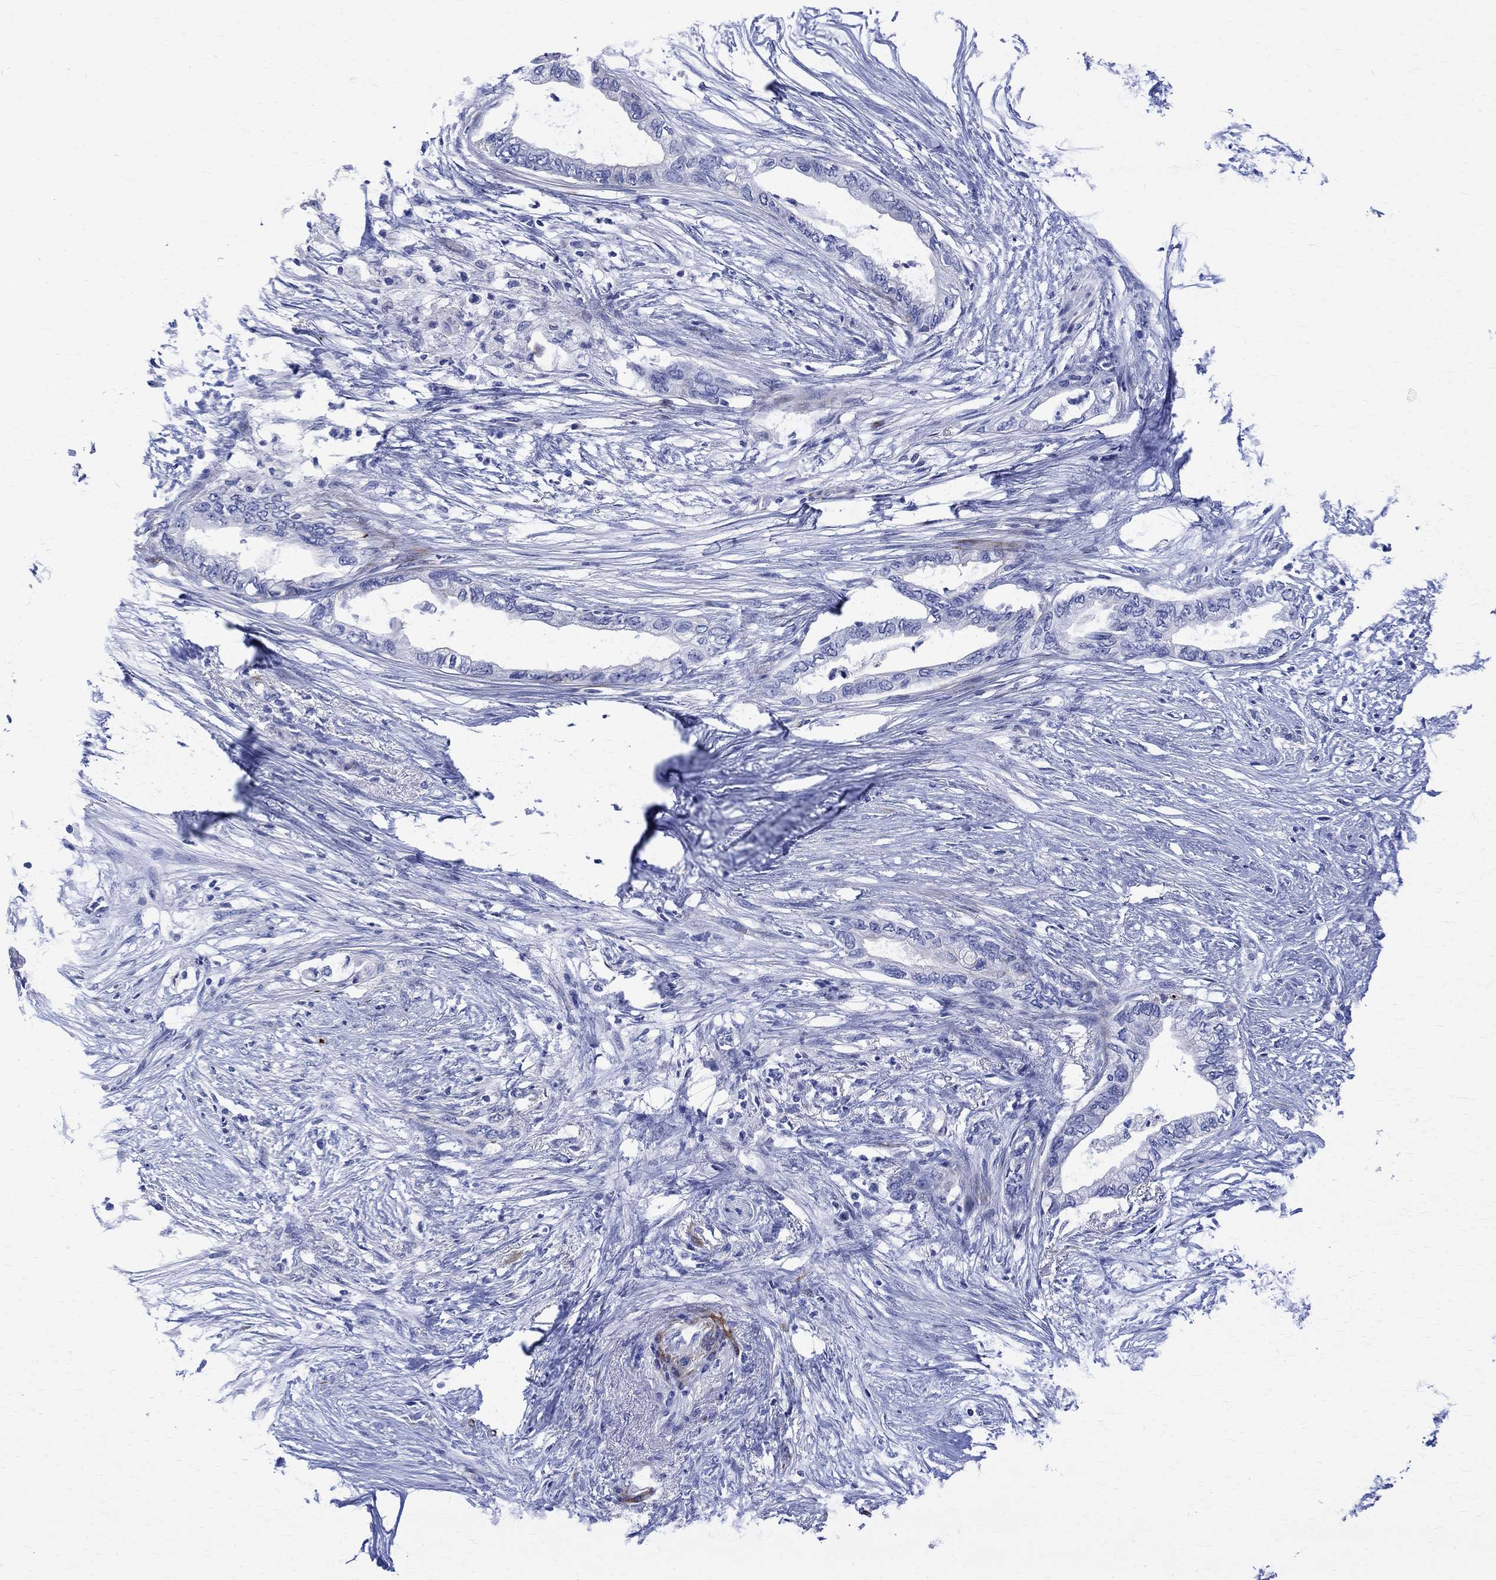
{"staining": {"intensity": "negative", "quantity": "none", "location": "none"}, "tissue": "pancreatic cancer", "cell_type": "Tumor cells", "image_type": "cancer", "snomed": [{"axis": "morphology", "description": "Normal tissue, NOS"}, {"axis": "morphology", "description": "Adenocarcinoma, NOS"}, {"axis": "topography", "description": "Pancreas"}, {"axis": "topography", "description": "Duodenum"}], "caption": "The histopathology image demonstrates no significant positivity in tumor cells of pancreatic adenocarcinoma.", "gene": "PARVB", "patient": {"sex": "female", "age": 60}}